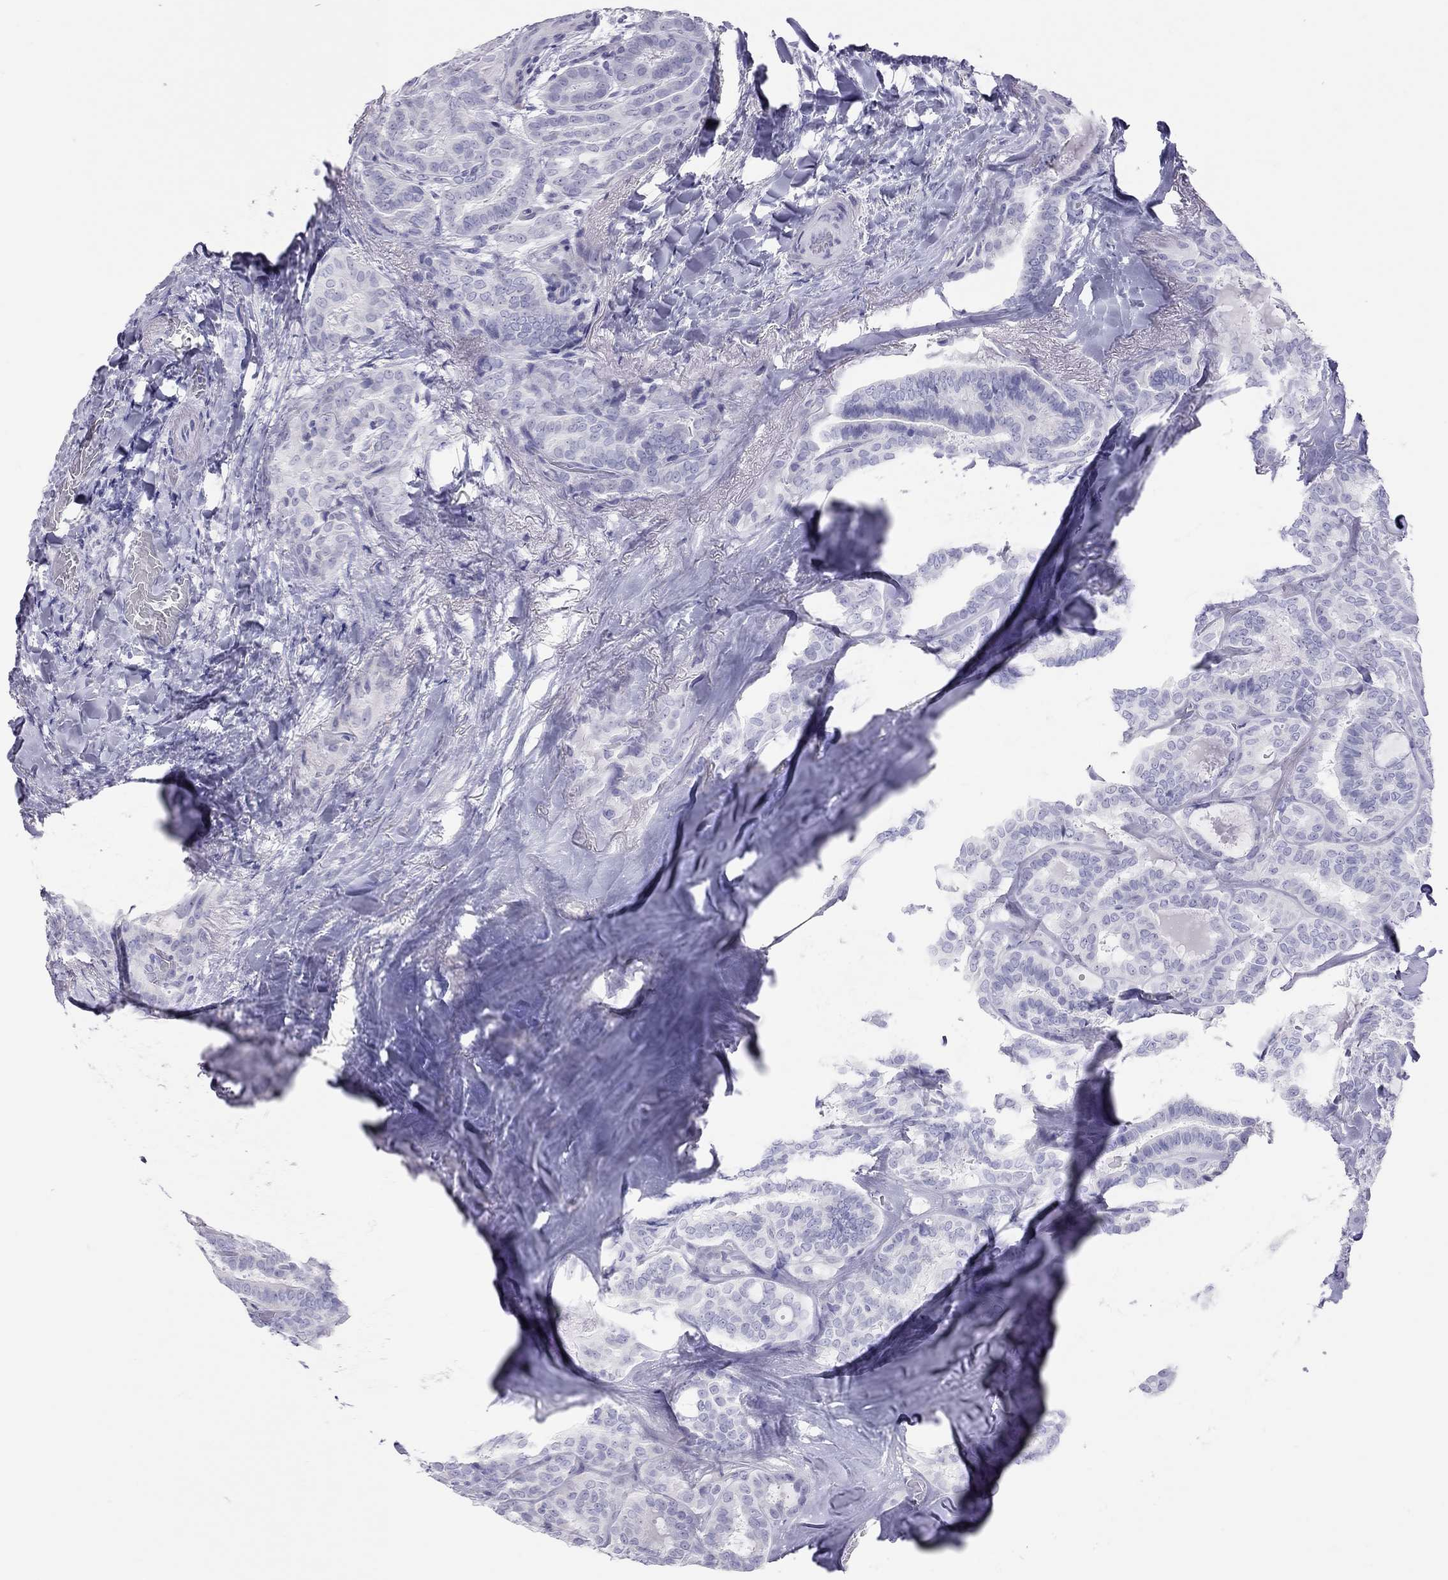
{"staining": {"intensity": "negative", "quantity": "none", "location": "none"}, "tissue": "thyroid cancer", "cell_type": "Tumor cells", "image_type": "cancer", "snomed": [{"axis": "morphology", "description": "Papillary adenocarcinoma, NOS"}, {"axis": "topography", "description": "Thyroid gland"}], "caption": "A micrograph of human thyroid cancer (papillary adenocarcinoma) is negative for staining in tumor cells.", "gene": "STAG3", "patient": {"sex": "female", "age": 39}}